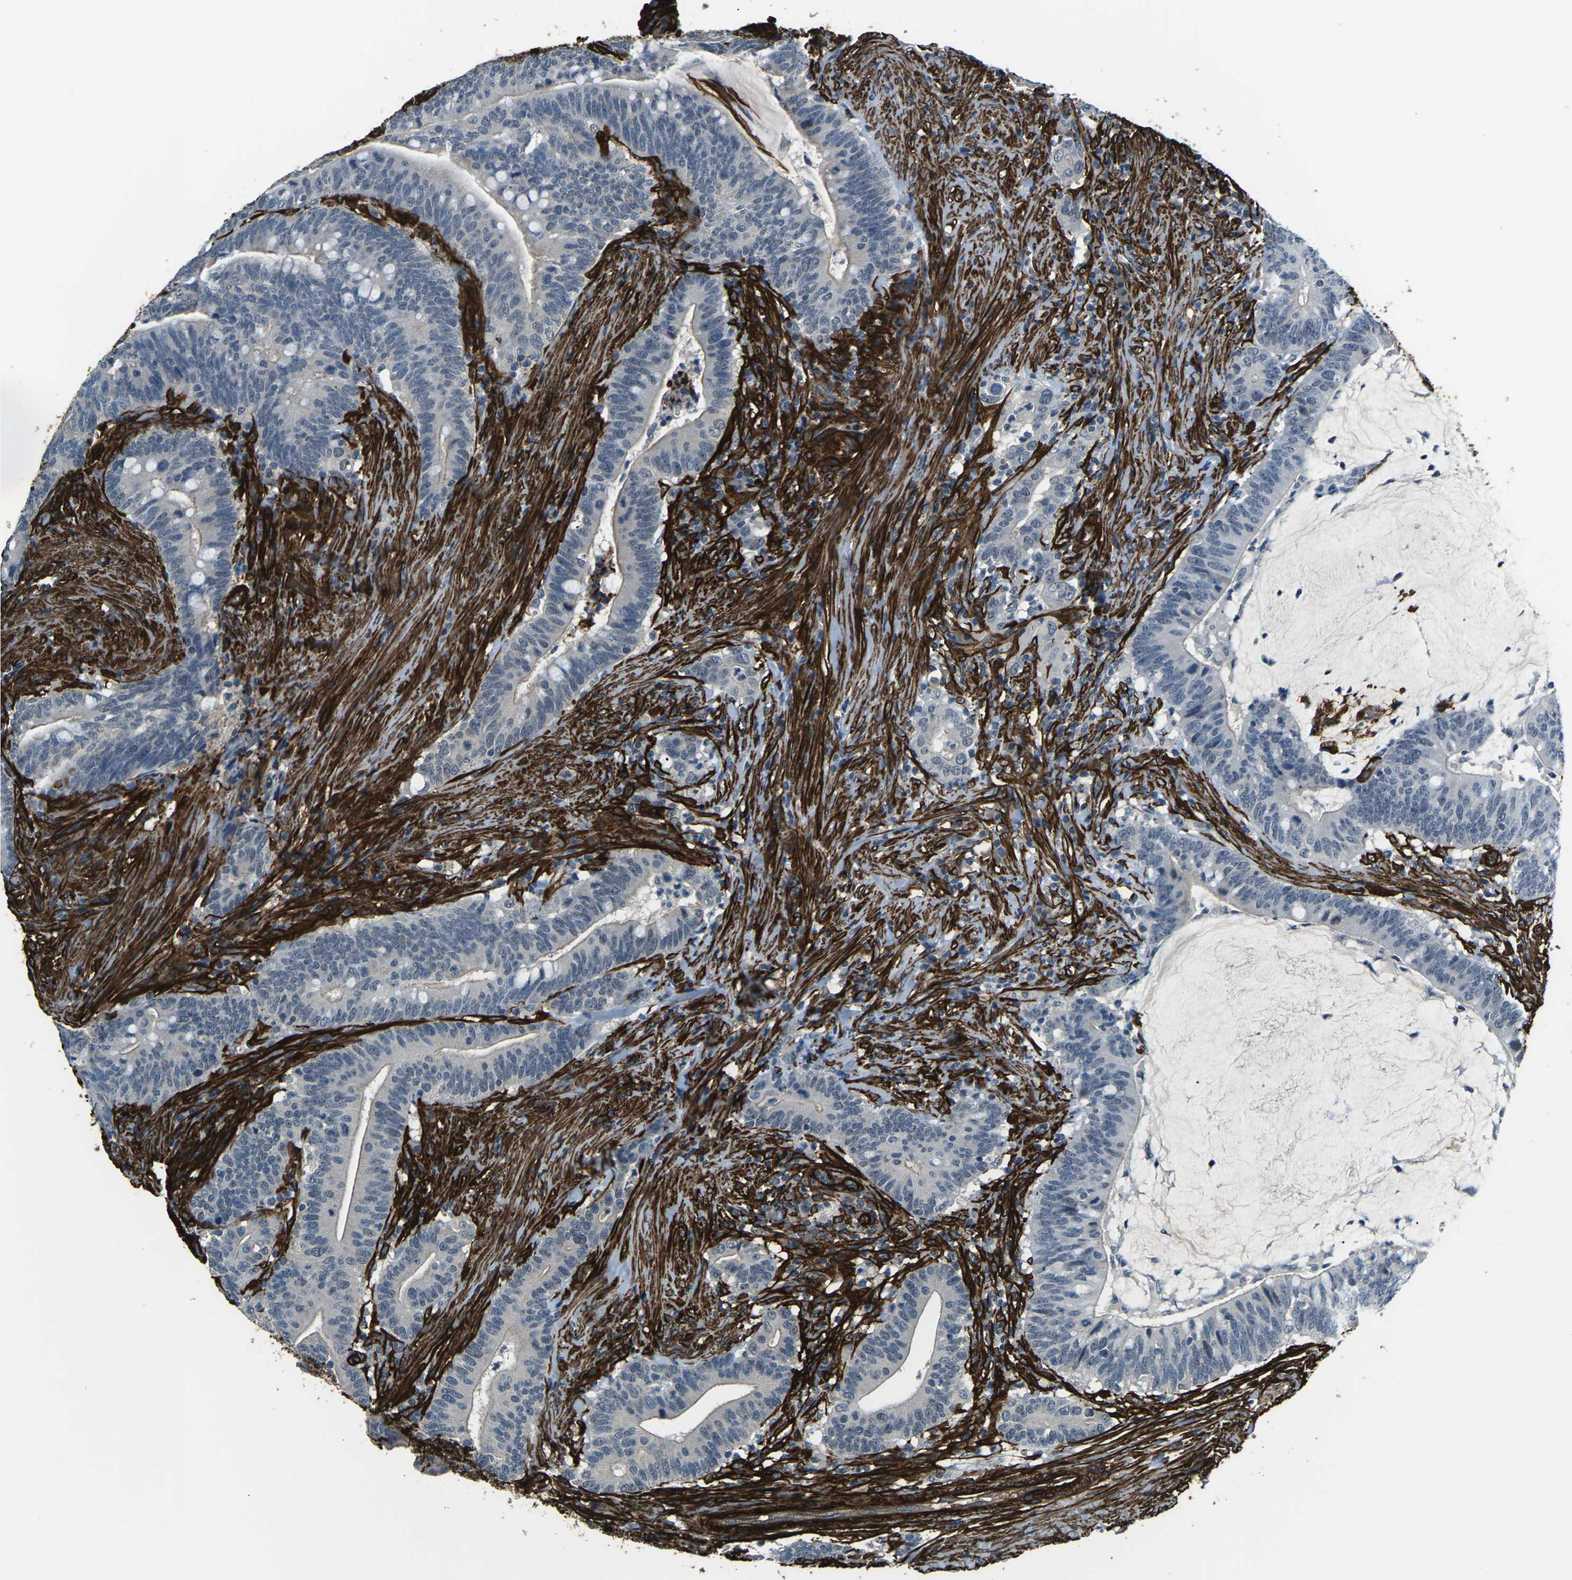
{"staining": {"intensity": "negative", "quantity": "none", "location": "none"}, "tissue": "colorectal cancer", "cell_type": "Tumor cells", "image_type": "cancer", "snomed": [{"axis": "morphology", "description": "Normal tissue, NOS"}, {"axis": "morphology", "description": "Adenocarcinoma, NOS"}, {"axis": "topography", "description": "Colon"}], "caption": "Immunohistochemistry of human colorectal cancer shows no staining in tumor cells.", "gene": "GRAMD1C", "patient": {"sex": "female", "age": 66}}